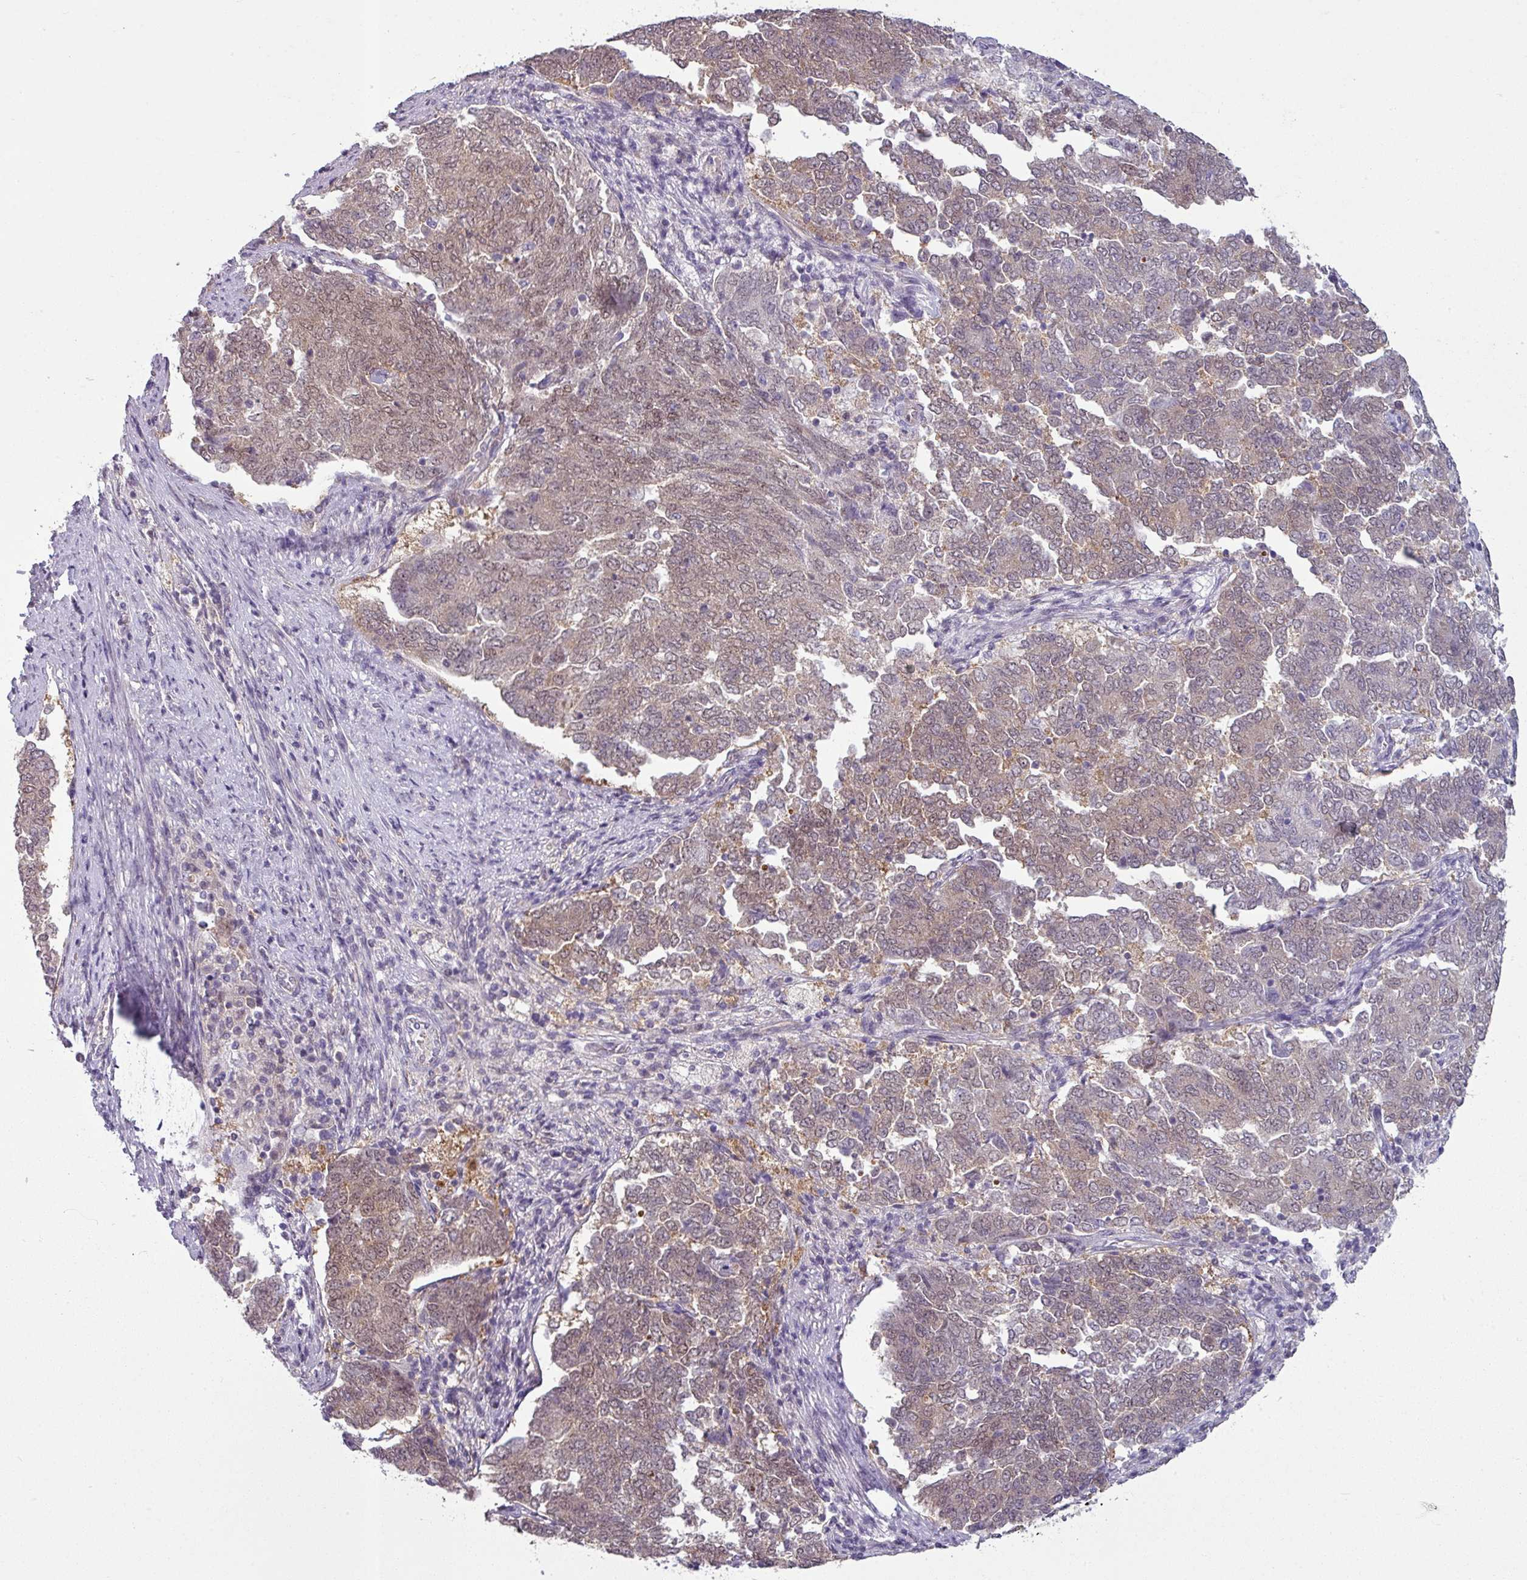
{"staining": {"intensity": "weak", "quantity": ">75%", "location": "cytoplasmic/membranous,nuclear"}, "tissue": "endometrial cancer", "cell_type": "Tumor cells", "image_type": "cancer", "snomed": [{"axis": "morphology", "description": "Adenocarcinoma, NOS"}, {"axis": "topography", "description": "Endometrium"}], "caption": "About >75% of tumor cells in adenocarcinoma (endometrial) display weak cytoplasmic/membranous and nuclear protein staining as visualized by brown immunohistochemical staining.", "gene": "TTLL12", "patient": {"sex": "female", "age": 80}}